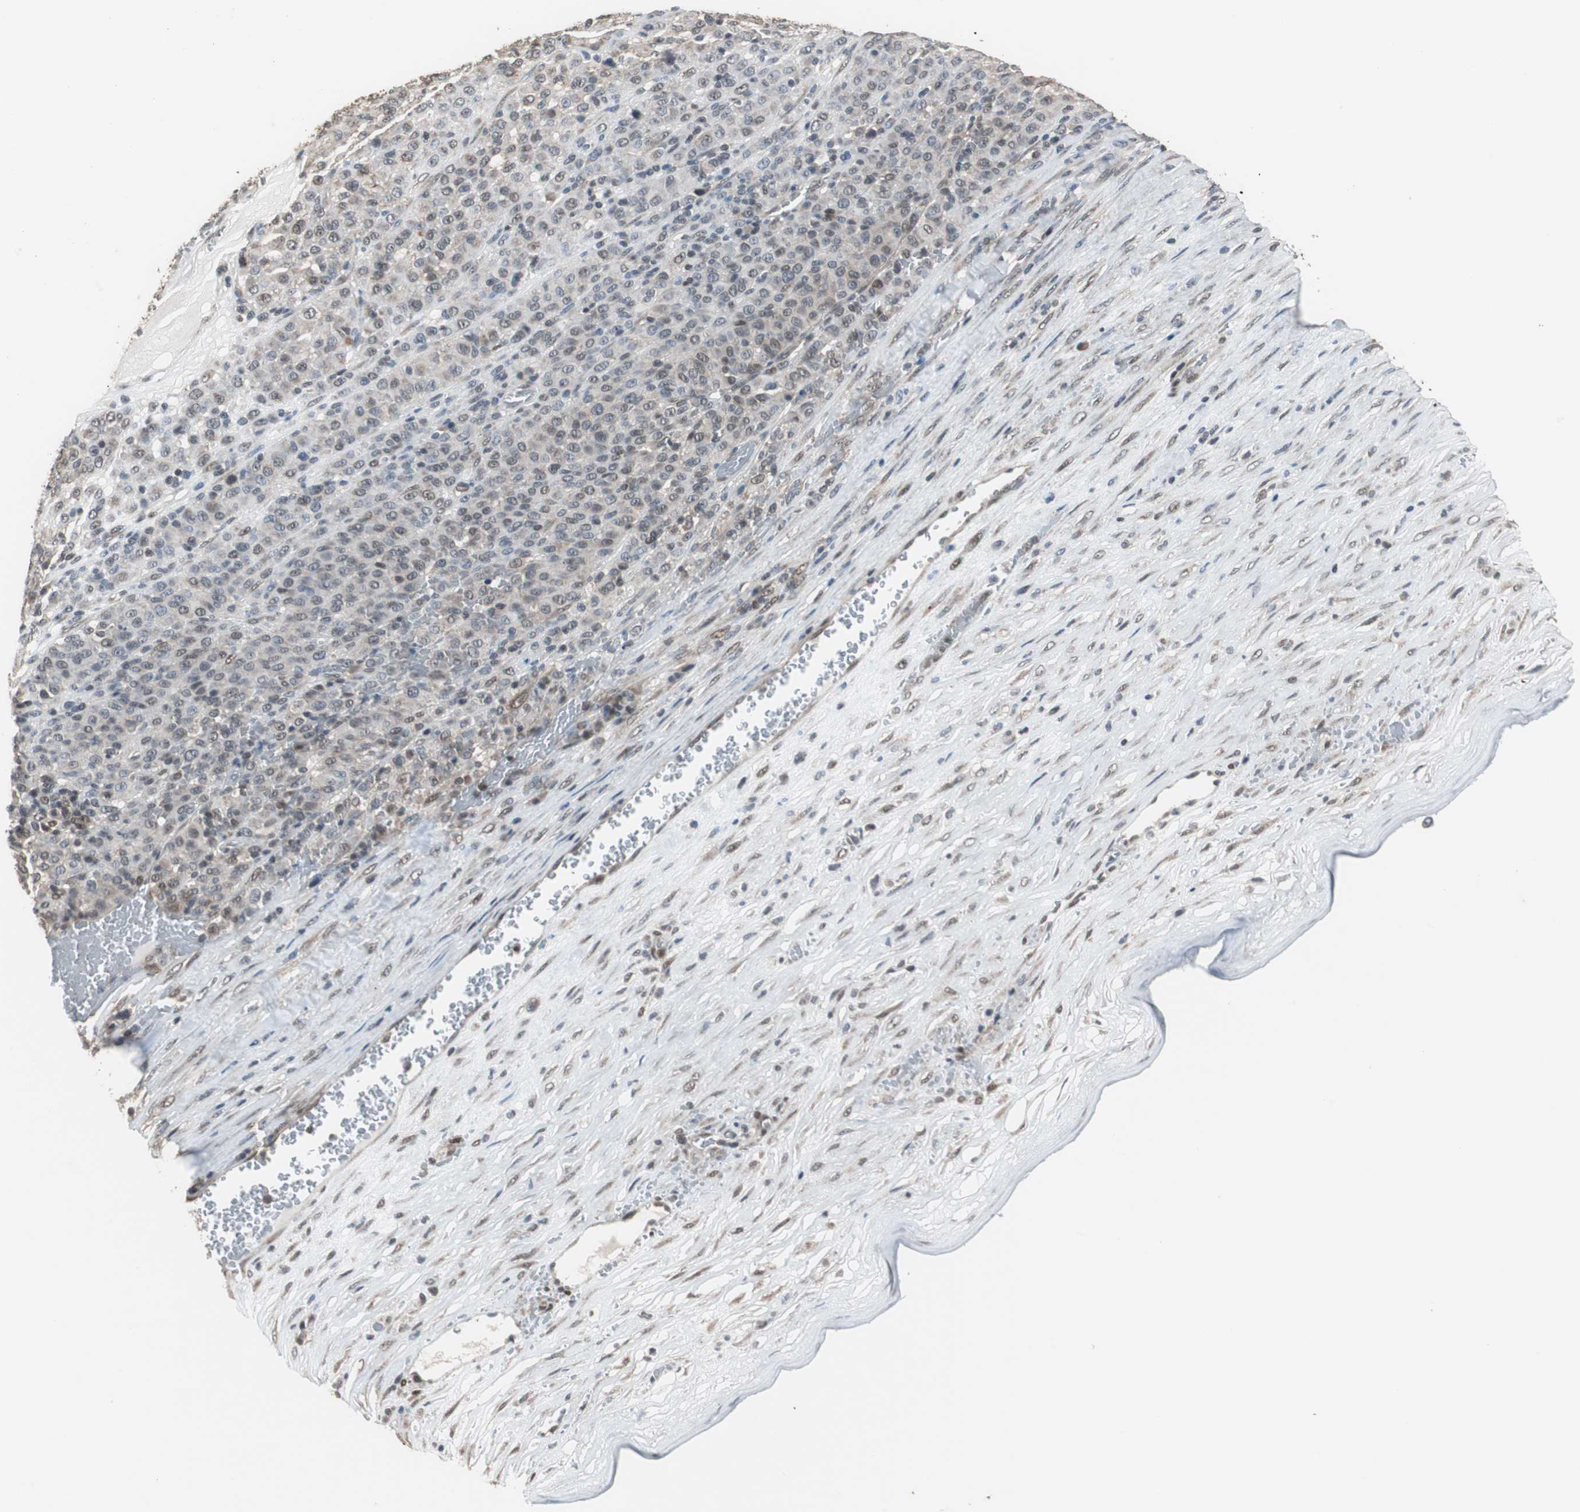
{"staining": {"intensity": "moderate", "quantity": "<25%", "location": "nuclear"}, "tissue": "melanoma", "cell_type": "Tumor cells", "image_type": "cancer", "snomed": [{"axis": "morphology", "description": "Malignant melanoma, Metastatic site"}, {"axis": "topography", "description": "Pancreas"}], "caption": "Tumor cells exhibit low levels of moderate nuclear positivity in approximately <25% of cells in human malignant melanoma (metastatic site).", "gene": "ZHX2", "patient": {"sex": "female", "age": 30}}